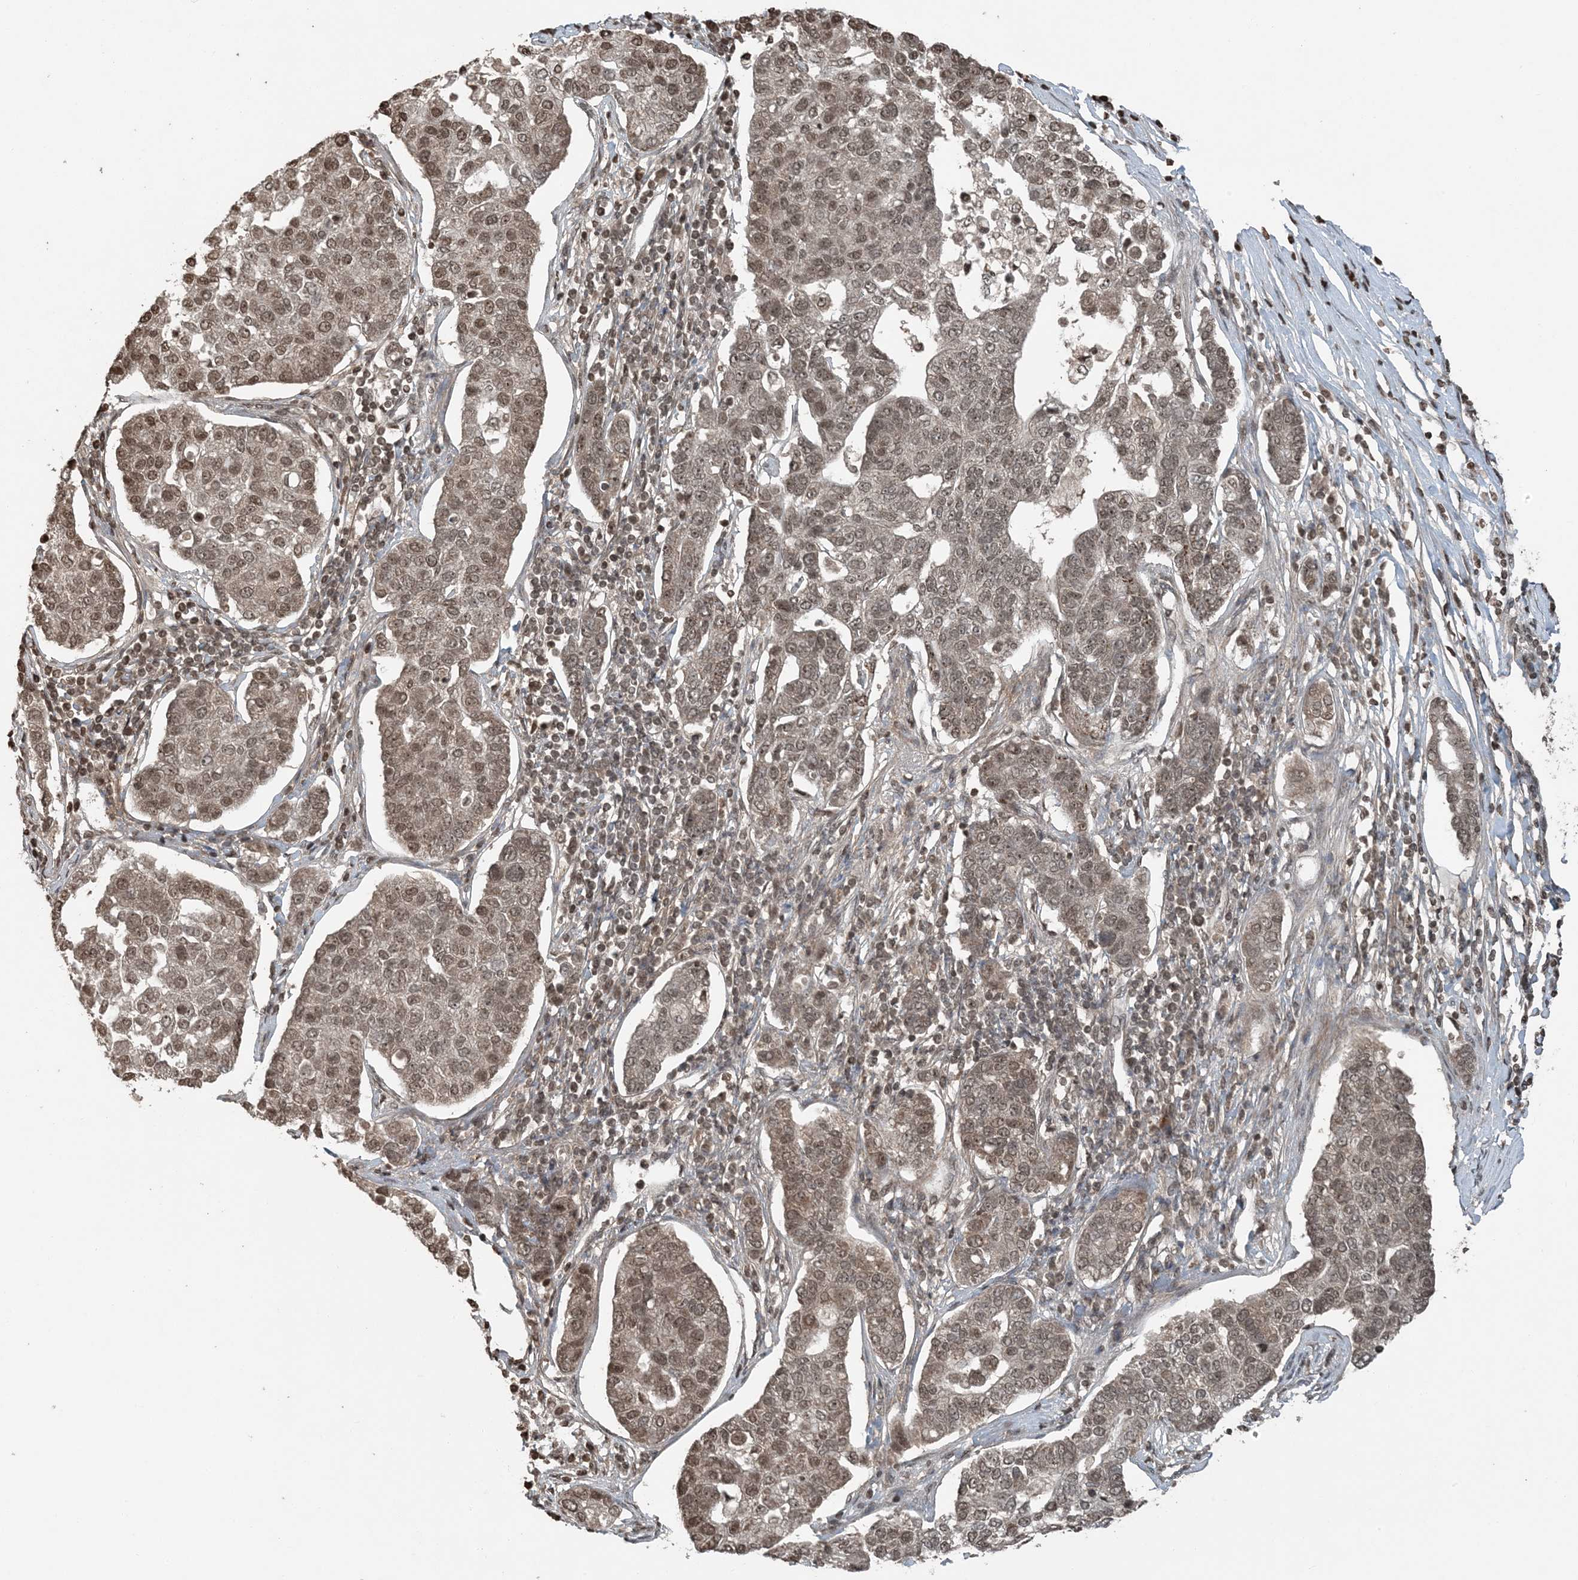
{"staining": {"intensity": "moderate", "quantity": ">75%", "location": "nuclear"}, "tissue": "pancreatic cancer", "cell_type": "Tumor cells", "image_type": "cancer", "snomed": [{"axis": "morphology", "description": "Adenocarcinoma, NOS"}, {"axis": "topography", "description": "Pancreas"}], "caption": "Adenocarcinoma (pancreatic) stained with DAB (3,3'-diaminobenzidine) immunohistochemistry (IHC) displays medium levels of moderate nuclear positivity in approximately >75% of tumor cells.", "gene": "ZFAND2B", "patient": {"sex": "female", "age": 61}}